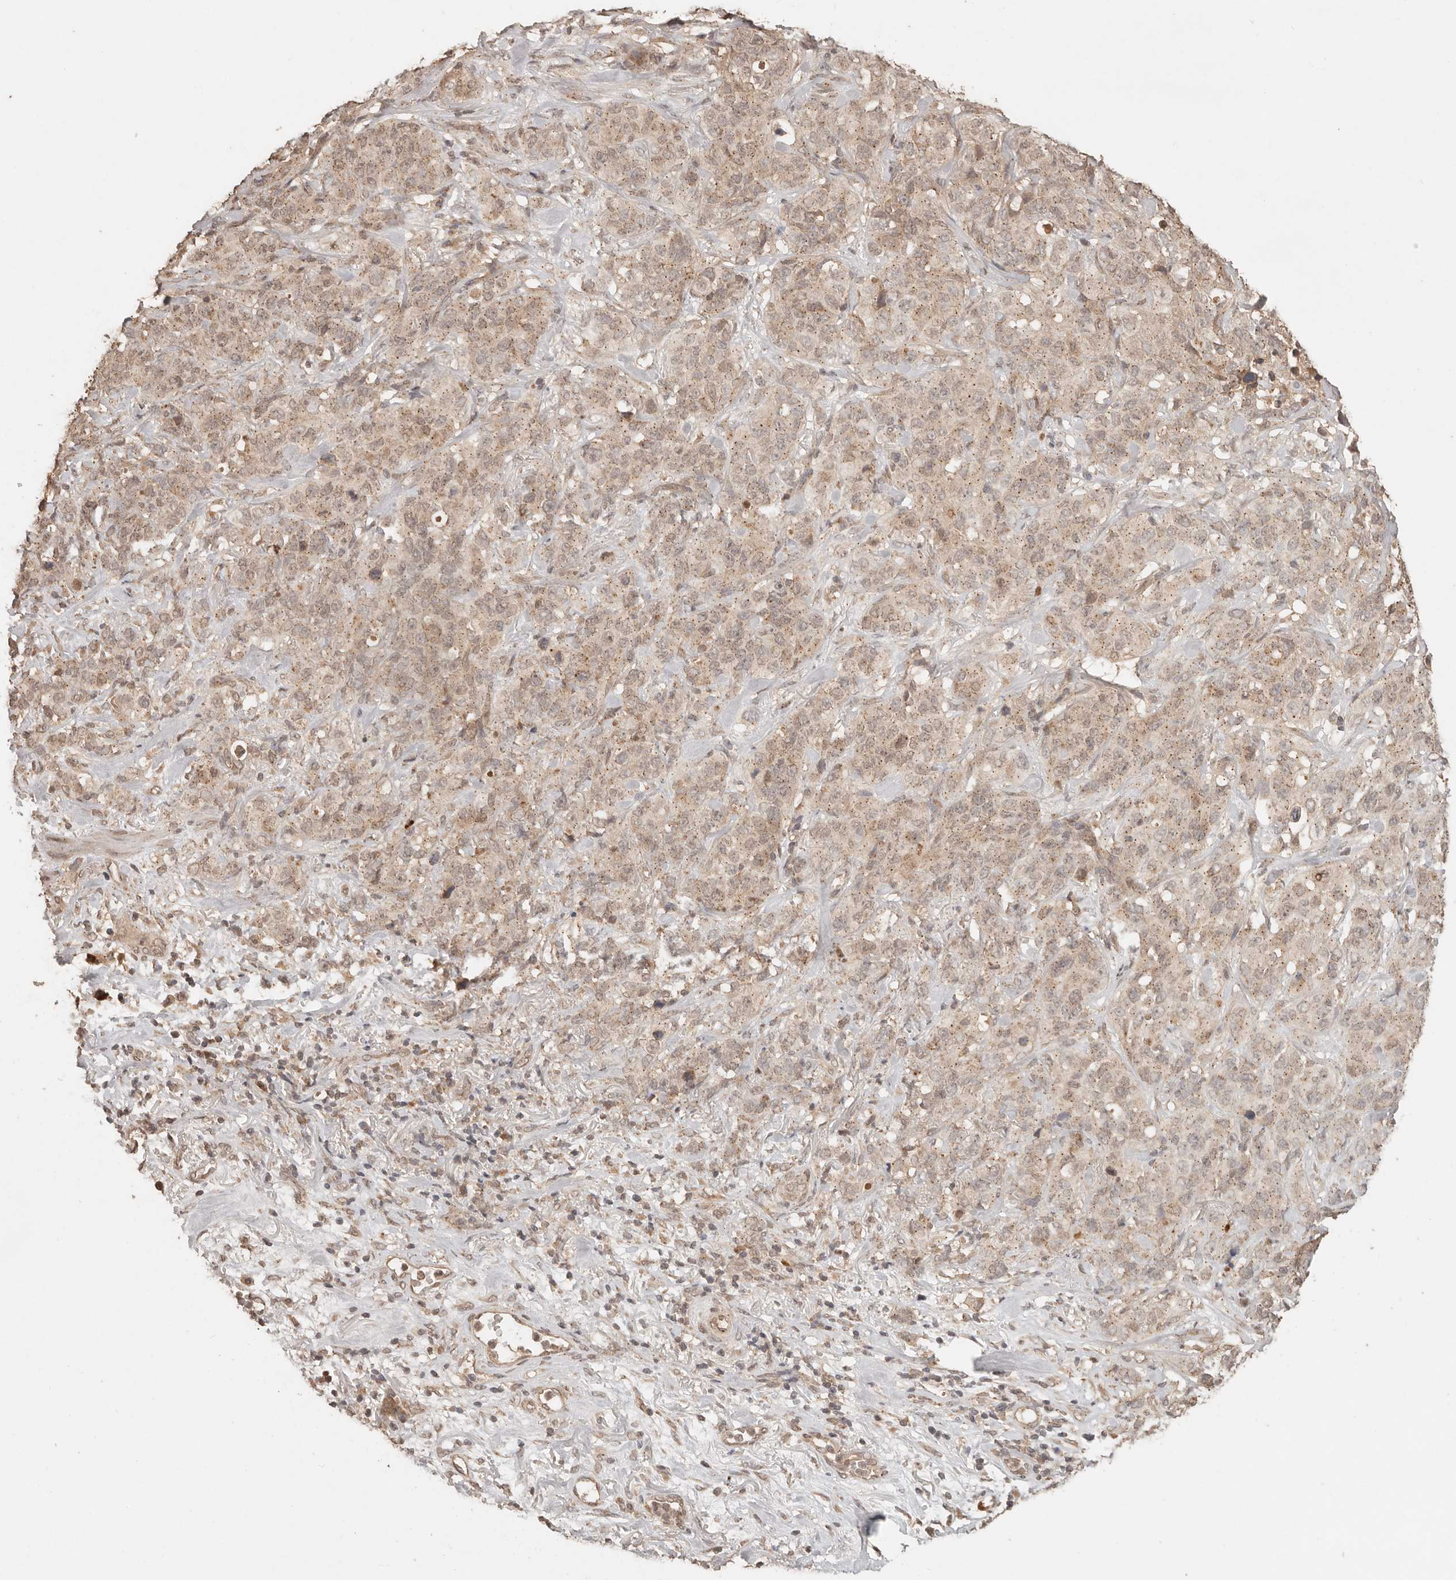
{"staining": {"intensity": "weak", "quantity": ">75%", "location": "cytoplasmic/membranous,nuclear"}, "tissue": "stomach cancer", "cell_type": "Tumor cells", "image_type": "cancer", "snomed": [{"axis": "morphology", "description": "Adenocarcinoma, NOS"}, {"axis": "topography", "description": "Stomach"}], "caption": "Adenocarcinoma (stomach) stained with a brown dye shows weak cytoplasmic/membranous and nuclear positive staining in about >75% of tumor cells.", "gene": "LMO4", "patient": {"sex": "male", "age": 48}}